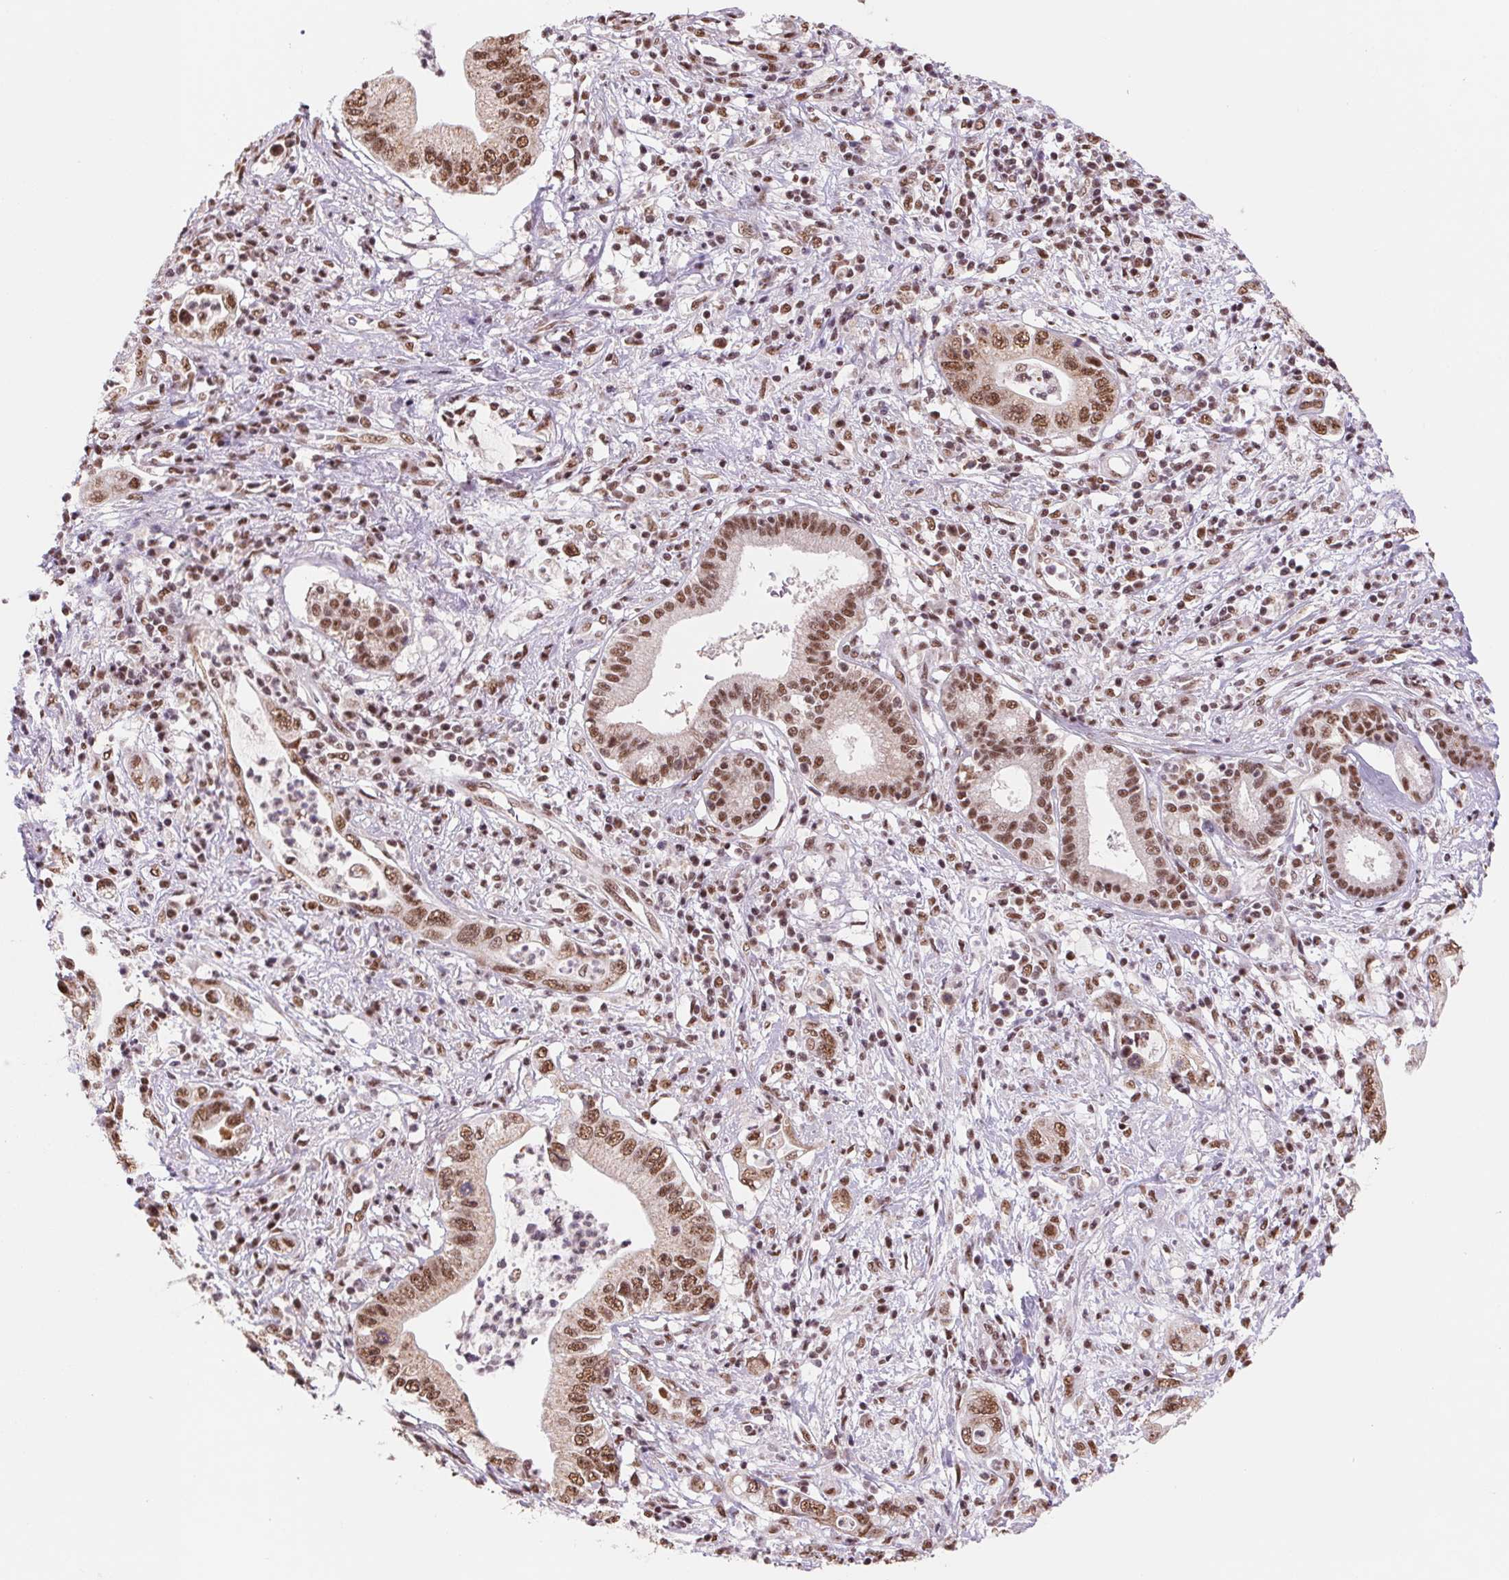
{"staining": {"intensity": "moderate", "quantity": ">75%", "location": "nuclear"}, "tissue": "pancreatic cancer", "cell_type": "Tumor cells", "image_type": "cancer", "snomed": [{"axis": "morphology", "description": "Adenocarcinoma, NOS"}, {"axis": "topography", "description": "Pancreas"}], "caption": "Protein staining by immunohistochemistry reveals moderate nuclear expression in about >75% of tumor cells in pancreatic cancer.", "gene": "SNRPG", "patient": {"sex": "female", "age": 72}}